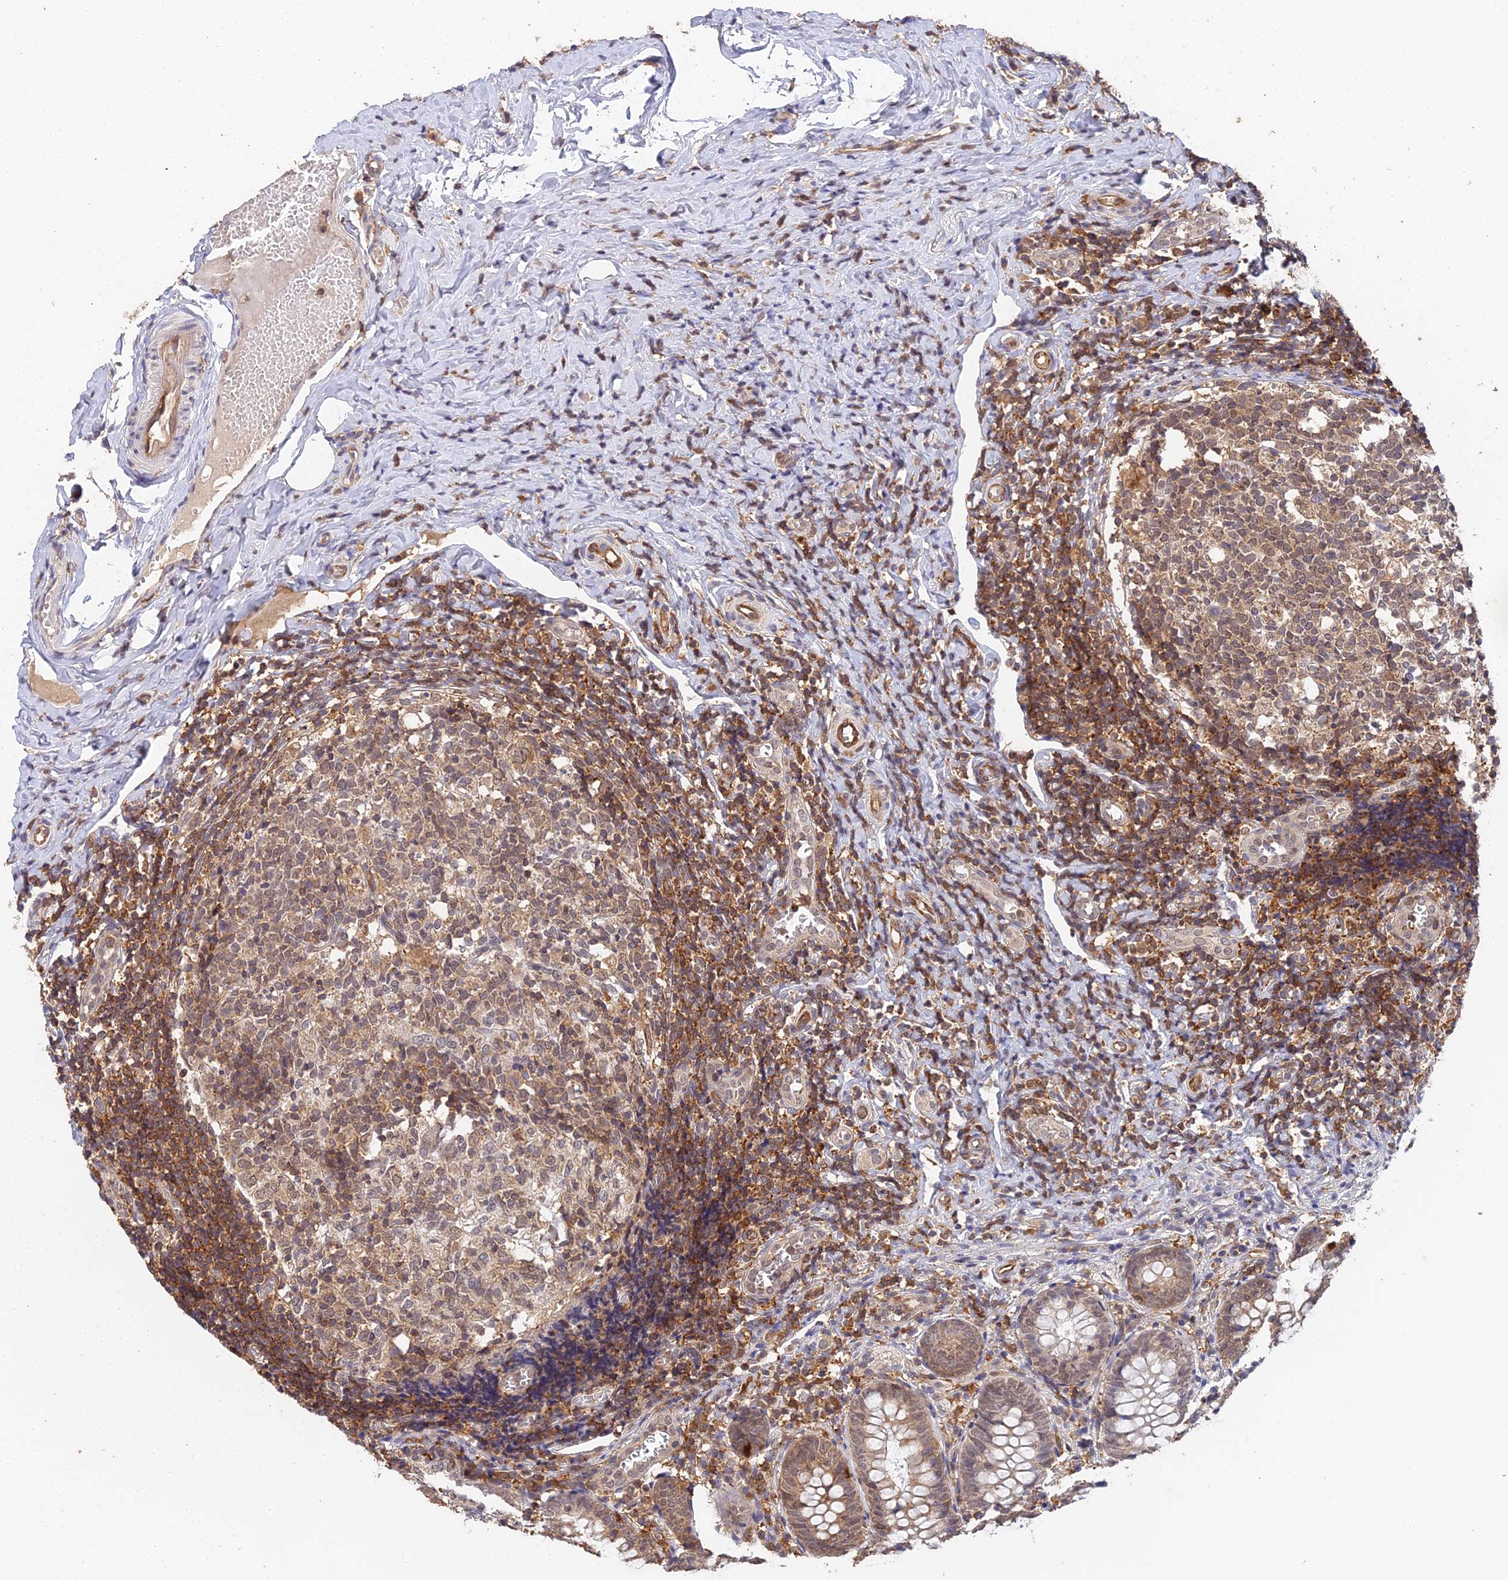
{"staining": {"intensity": "moderate", "quantity": ">75%", "location": "cytoplasmic/membranous,nuclear"}, "tissue": "appendix", "cell_type": "Glandular cells", "image_type": "normal", "snomed": [{"axis": "morphology", "description": "Normal tissue, NOS"}, {"axis": "topography", "description": "Appendix"}], "caption": "Immunohistochemistry micrograph of benign appendix: appendix stained using IHC reveals medium levels of moderate protein expression localized specifically in the cytoplasmic/membranous,nuclear of glandular cells, appearing as a cytoplasmic/membranous,nuclear brown color.", "gene": "TPRX1", "patient": {"sex": "male", "age": 8}}